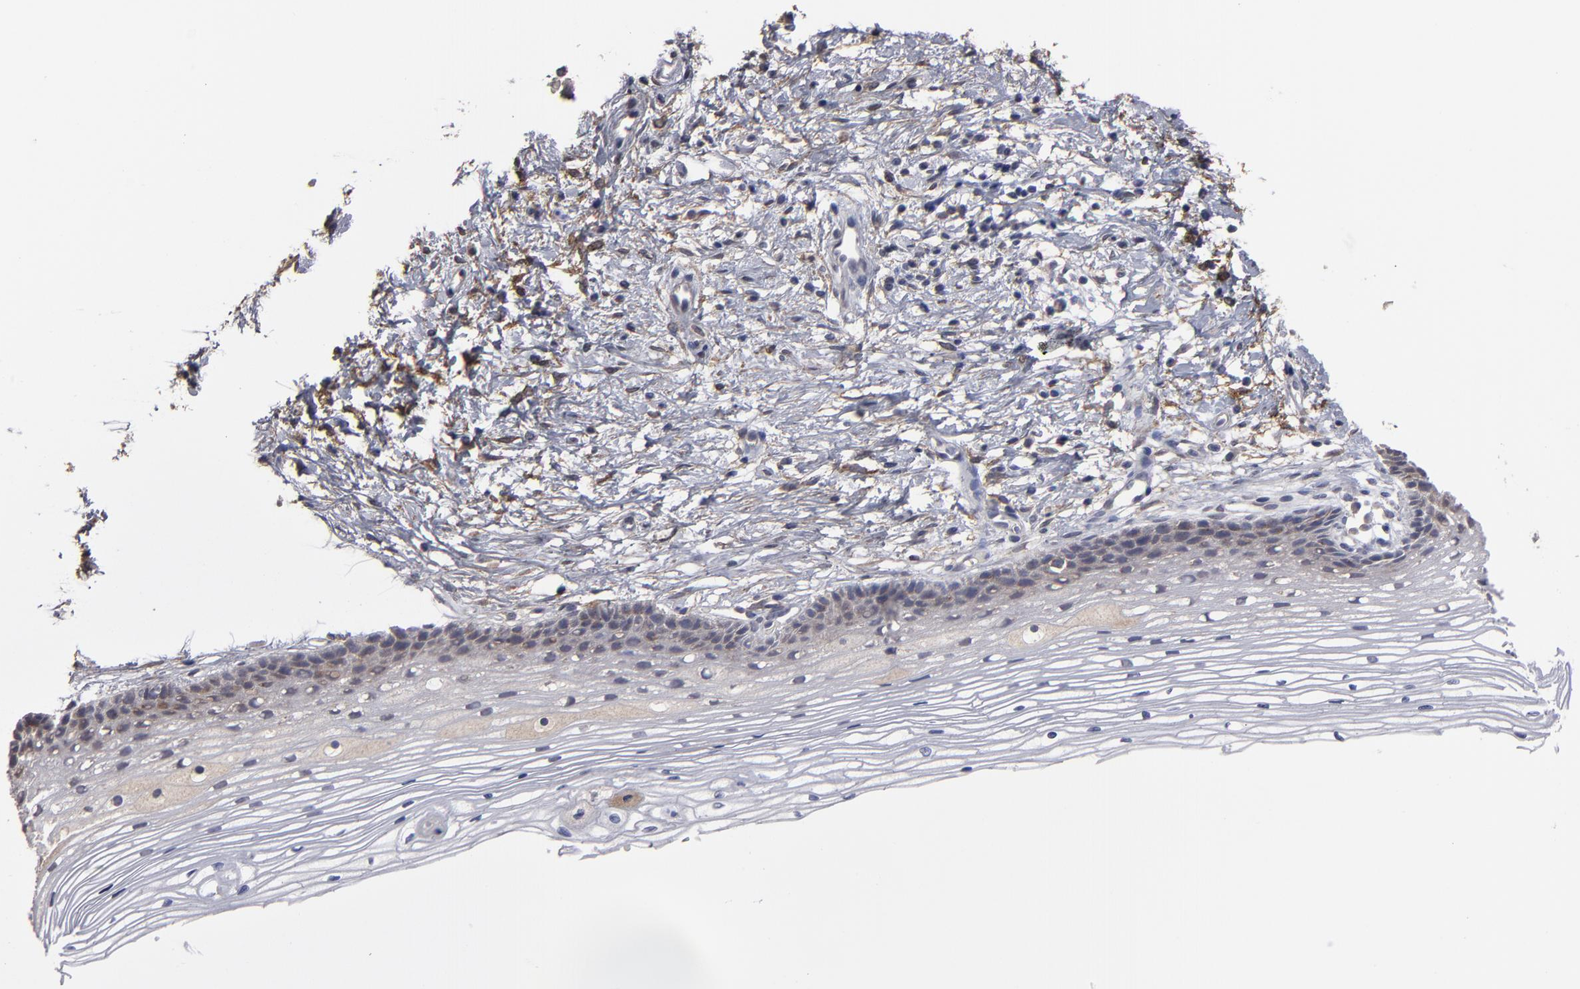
{"staining": {"intensity": "weak", "quantity": ">75%", "location": "cytoplasmic/membranous"}, "tissue": "cervix", "cell_type": "Glandular cells", "image_type": "normal", "snomed": [{"axis": "morphology", "description": "Normal tissue, NOS"}, {"axis": "topography", "description": "Cervix"}], "caption": "About >75% of glandular cells in benign human cervix demonstrate weak cytoplasmic/membranous protein staining as visualized by brown immunohistochemical staining.", "gene": "ITGB5", "patient": {"sex": "female", "age": 77}}